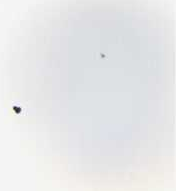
{"staining": {"intensity": "strong", "quantity": ">75%", "location": "cytoplasmic/membranous,nuclear"}, "tissue": "salivary gland", "cell_type": "Glandular cells", "image_type": "normal", "snomed": [{"axis": "morphology", "description": "Normal tissue, NOS"}, {"axis": "topography", "description": "Salivary gland"}], "caption": "IHC of benign human salivary gland demonstrates high levels of strong cytoplasmic/membranous,nuclear expression in about >75% of glandular cells. (IHC, brightfield microscopy, high magnification).", "gene": "EIF1AX", "patient": {"sex": "male", "age": 54}}